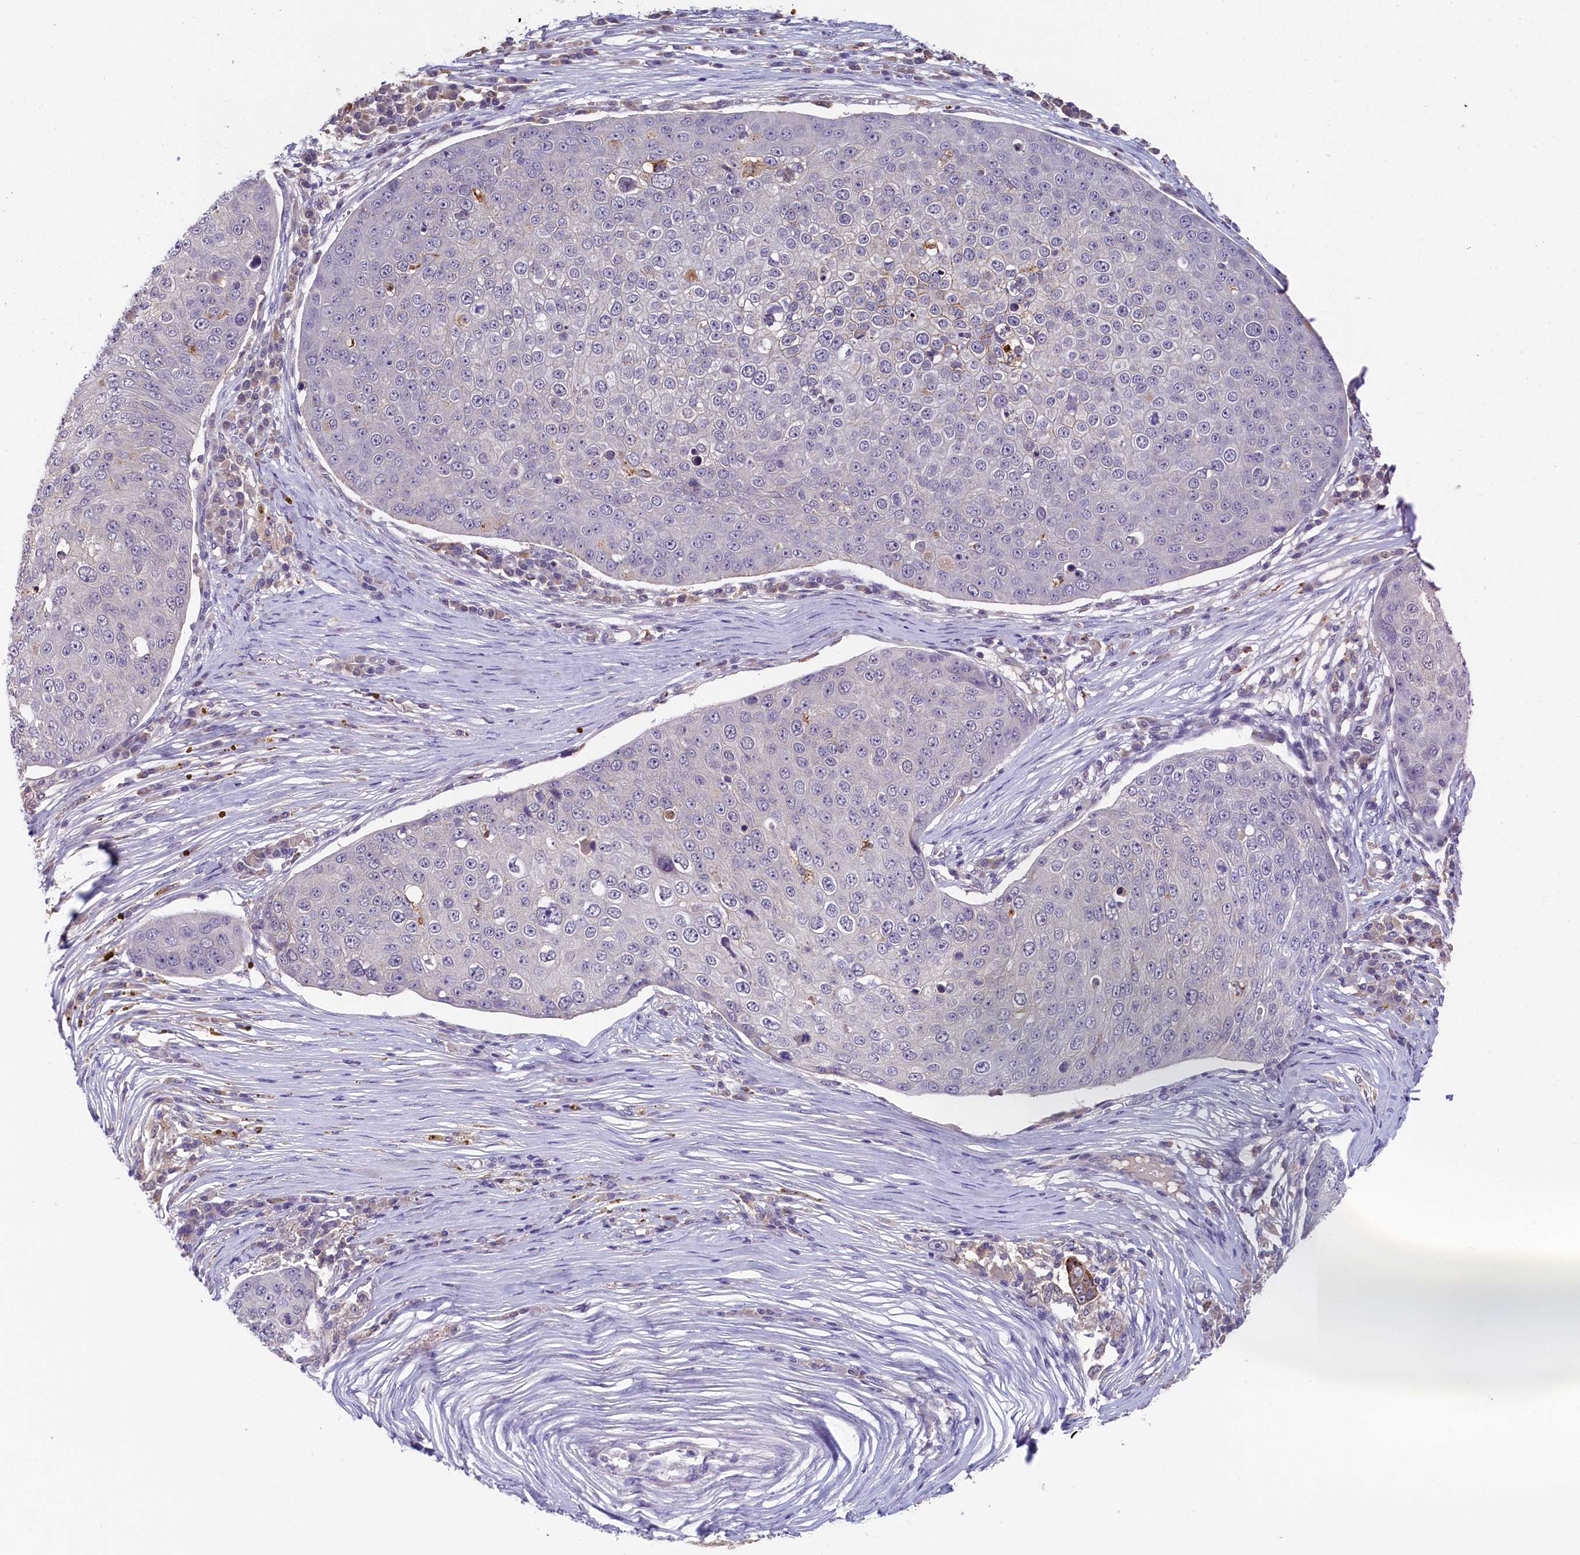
{"staining": {"intensity": "negative", "quantity": "none", "location": "none"}, "tissue": "skin cancer", "cell_type": "Tumor cells", "image_type": "cancer", "snomed": [{"axis": "morphology", "description": "Squamous cell carcinoma, NOS"}, {"axis": "topography", "description": "Skin"}], "caption": "Tumor cells are negative for protein expression in human squamous cell carcinoma (skin). (Stains: DAB immunohistochemistry with hematoxylin counter stain, Microscopy: brightfield microscopy at high magnification).", "gene": "NUBP2", "patient": {"sex": "male", "age": 71}}